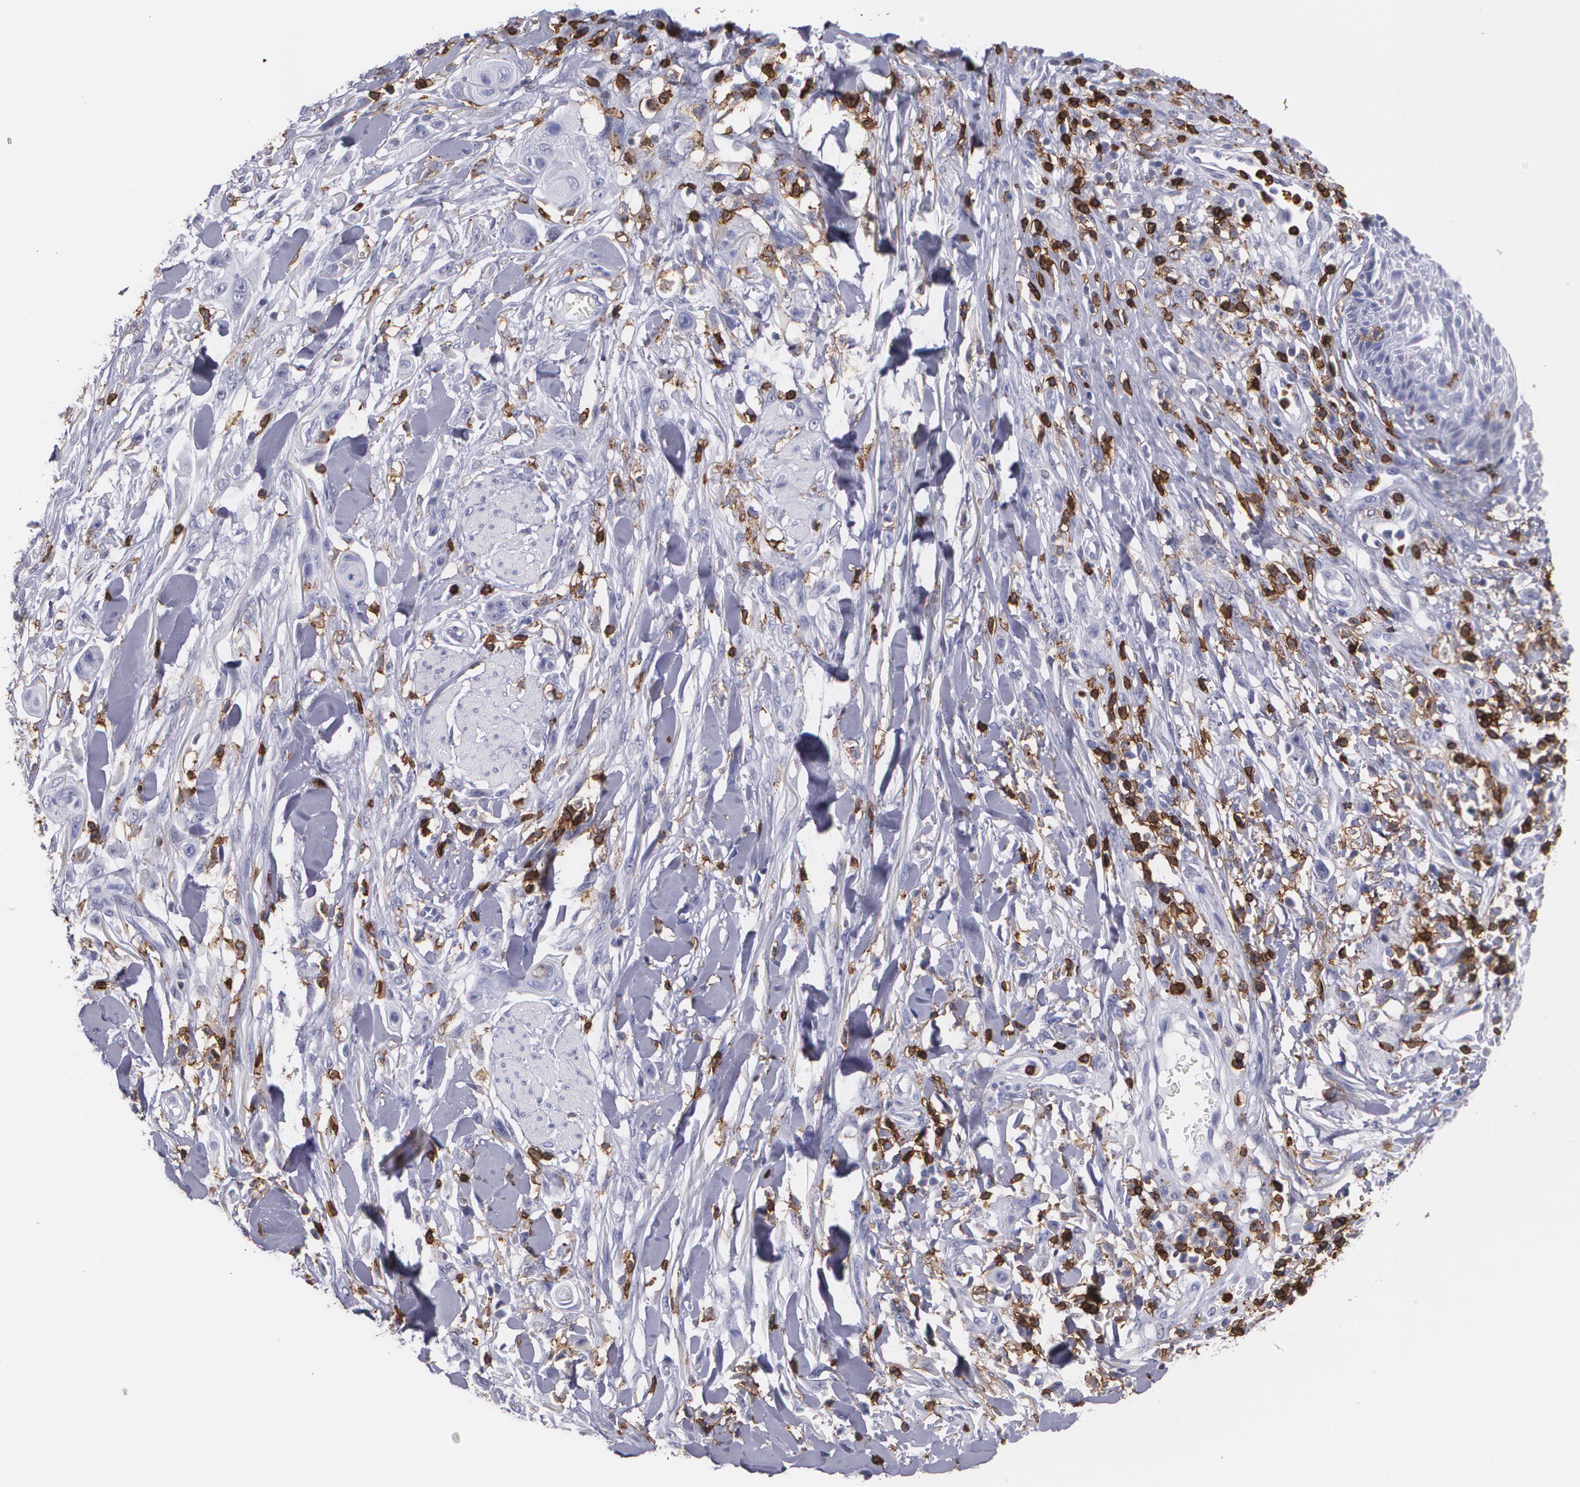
{"staining": {"intensity": "negative", "quantity": "none", "location": "none"}, "tissue": "skin cancer", "cell_type": "Tumor cells", "image_type": "cancer", "snomed": [{"axis": "morphology", "description": "Squamous cell carcinoma, NOS"}, {"axis": "topography", "description": "Skin"}], "caption": "Protein analysis of squamous cell carcinoma (skin) exhibits no significant staining in tumor cells.", "gene": "PTPRC", "patient": {"sex": "female", "age": 59}}